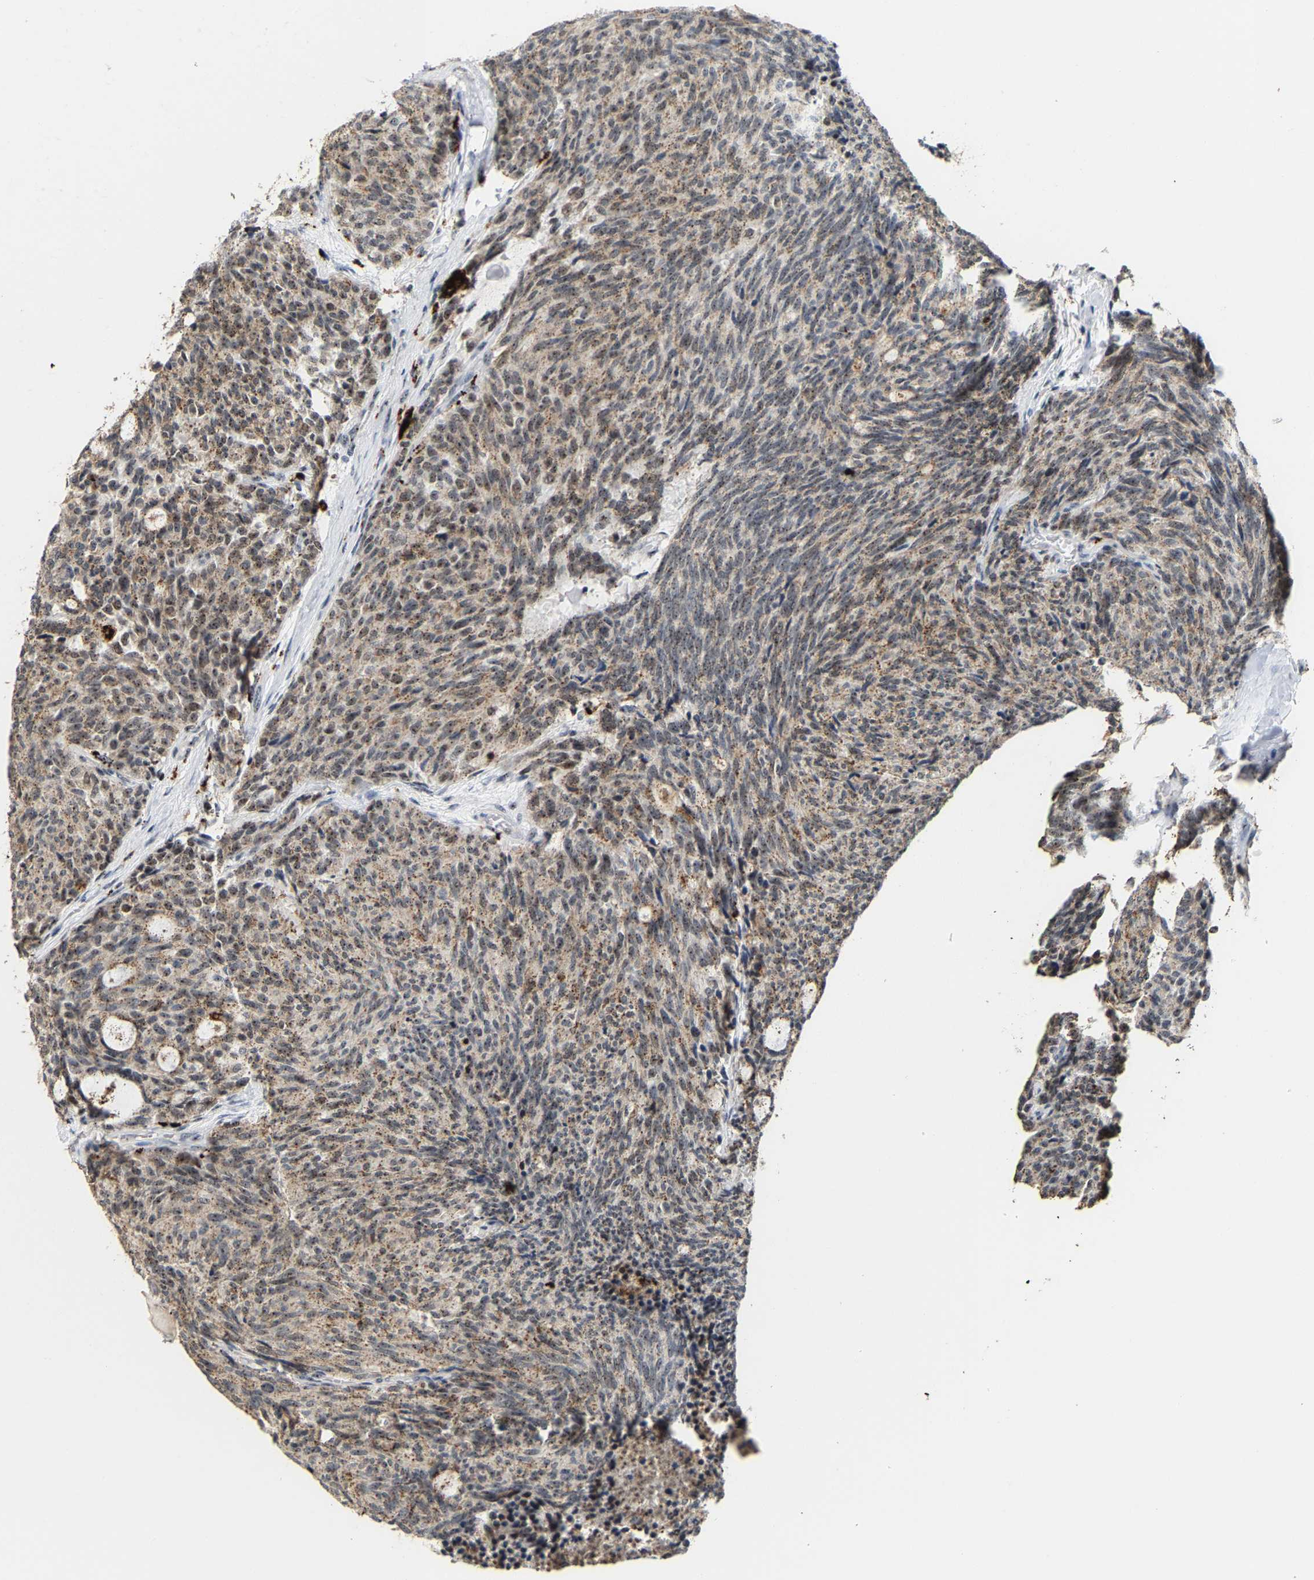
{"staining": {"intensity": "moderate", "quantity": ">75%", "location": "cytoplasmic/membranous,nuclear"}, "tissue": "carcinoid", "cell_type": "Tumor cells", "image_type": "cancer", "snomed": [{"axis": "morphology", "description": "Carcinoid, malignant, NOS"}, {"axis": "topography", "description": "Pancreas"}], "caption": "IHC (DAB) staining of carcinoid (malignant) displays moderate cytoplasmic/membranous and nuclear protein positivity in approximately >75% of tumor cells. (DAB (3,3'-diaminobenzidine) IHC with brightfield microscopy, high magnification).", "gene": "NOP58", "patient": {"sex": "female", "age": 54}}